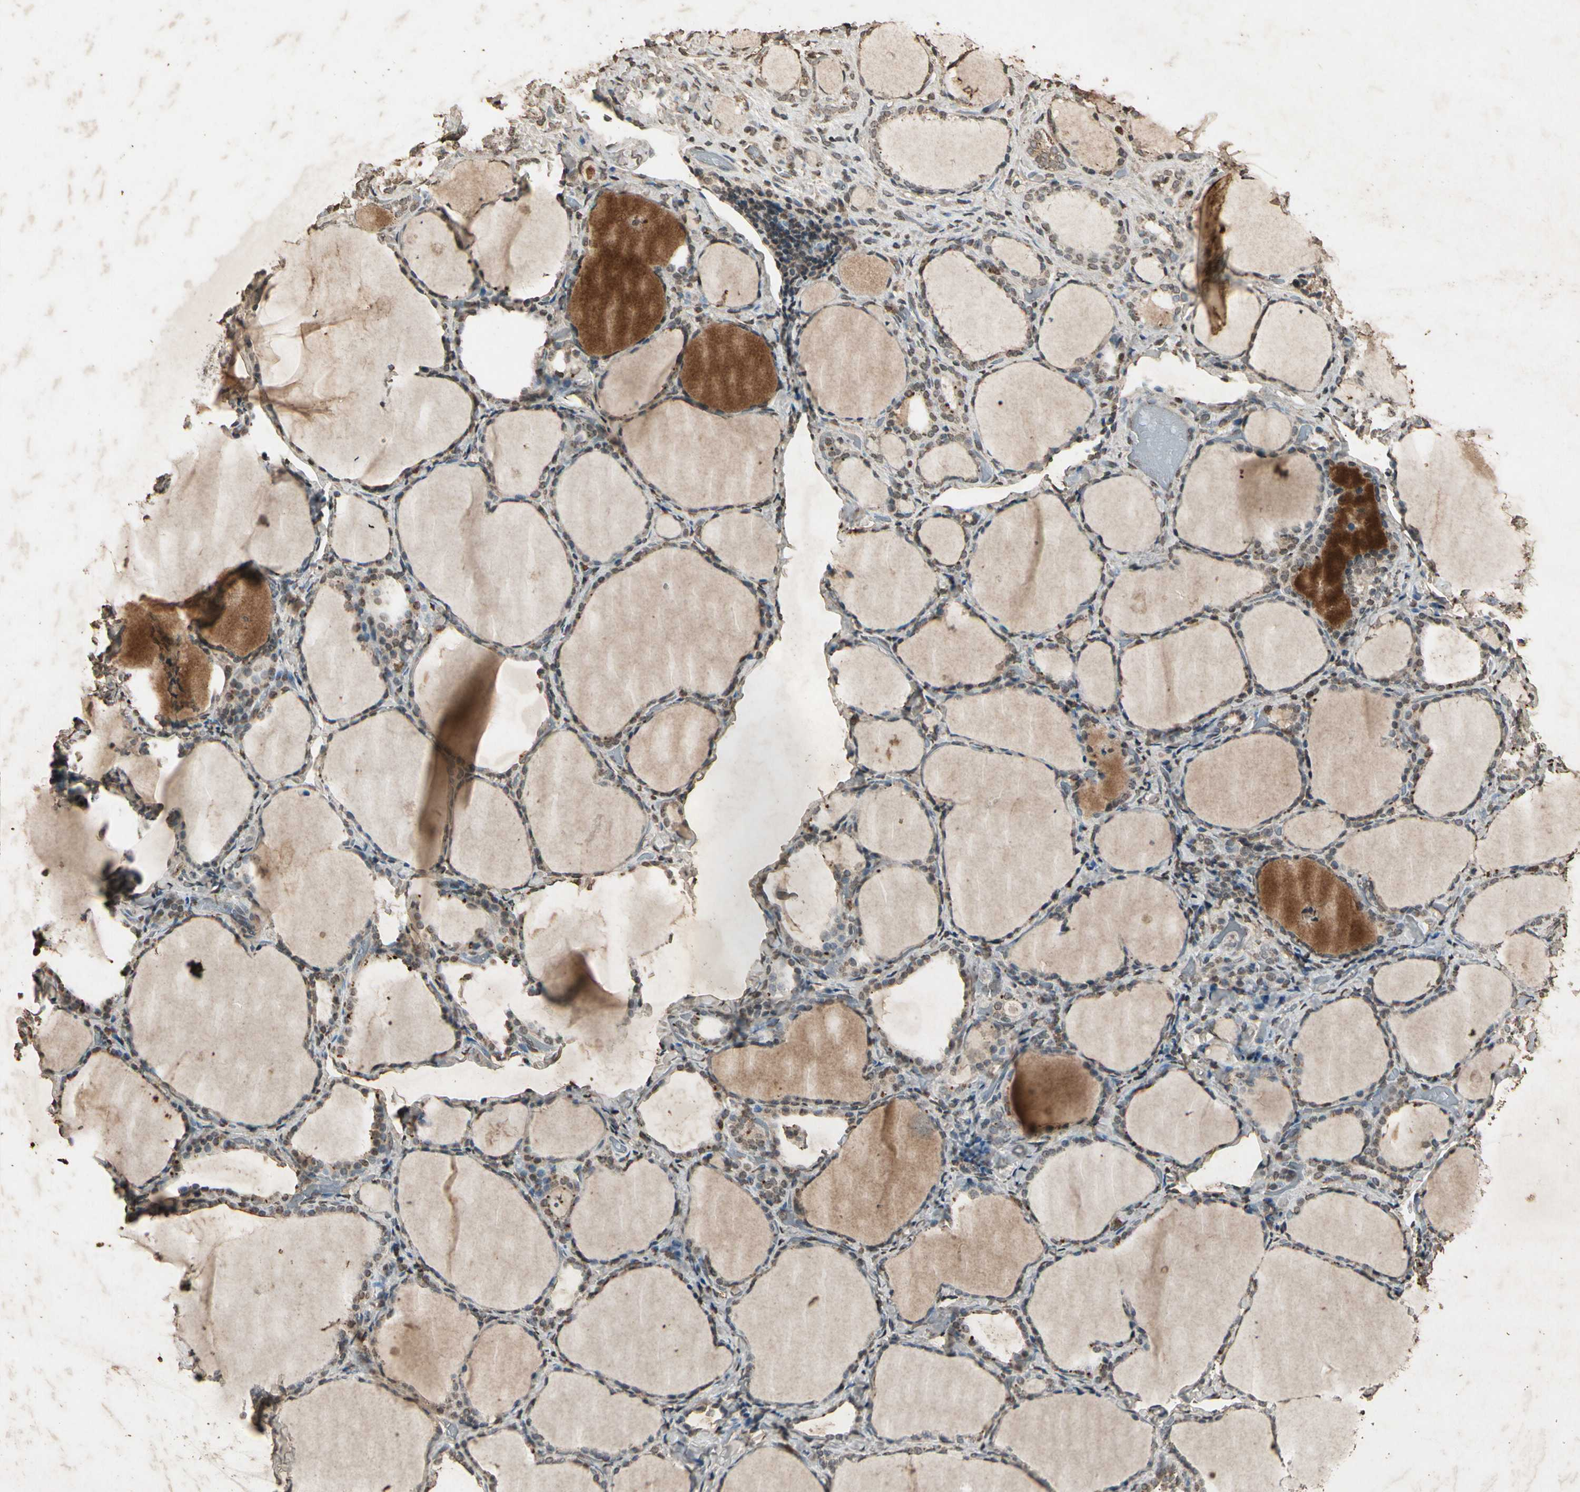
{"staining": {"intensity": "moderate", "quantity": ">75%", "location": "cytoplasmic/membranous"}, "tissue": "thyroid gland", "cell_type": "Glandular cells", "image_type": "normal", "snomed": [{"axis": "morphology", "description": "Normal tissue, NOS"}, {"axis": "morphology", "description": "Papillary adenocarcinoma, NOS"}, {"axis": "topography", "description": "Thyroid gland"}], "caption": "Immunohistochemical staining of normal thyroid gland shows medium levels of moderate cytoplasmic/membranous expression in approximately >75% of glandular cells.", "gene": "GC", "patient": {"sex": "female", "age": 30}}